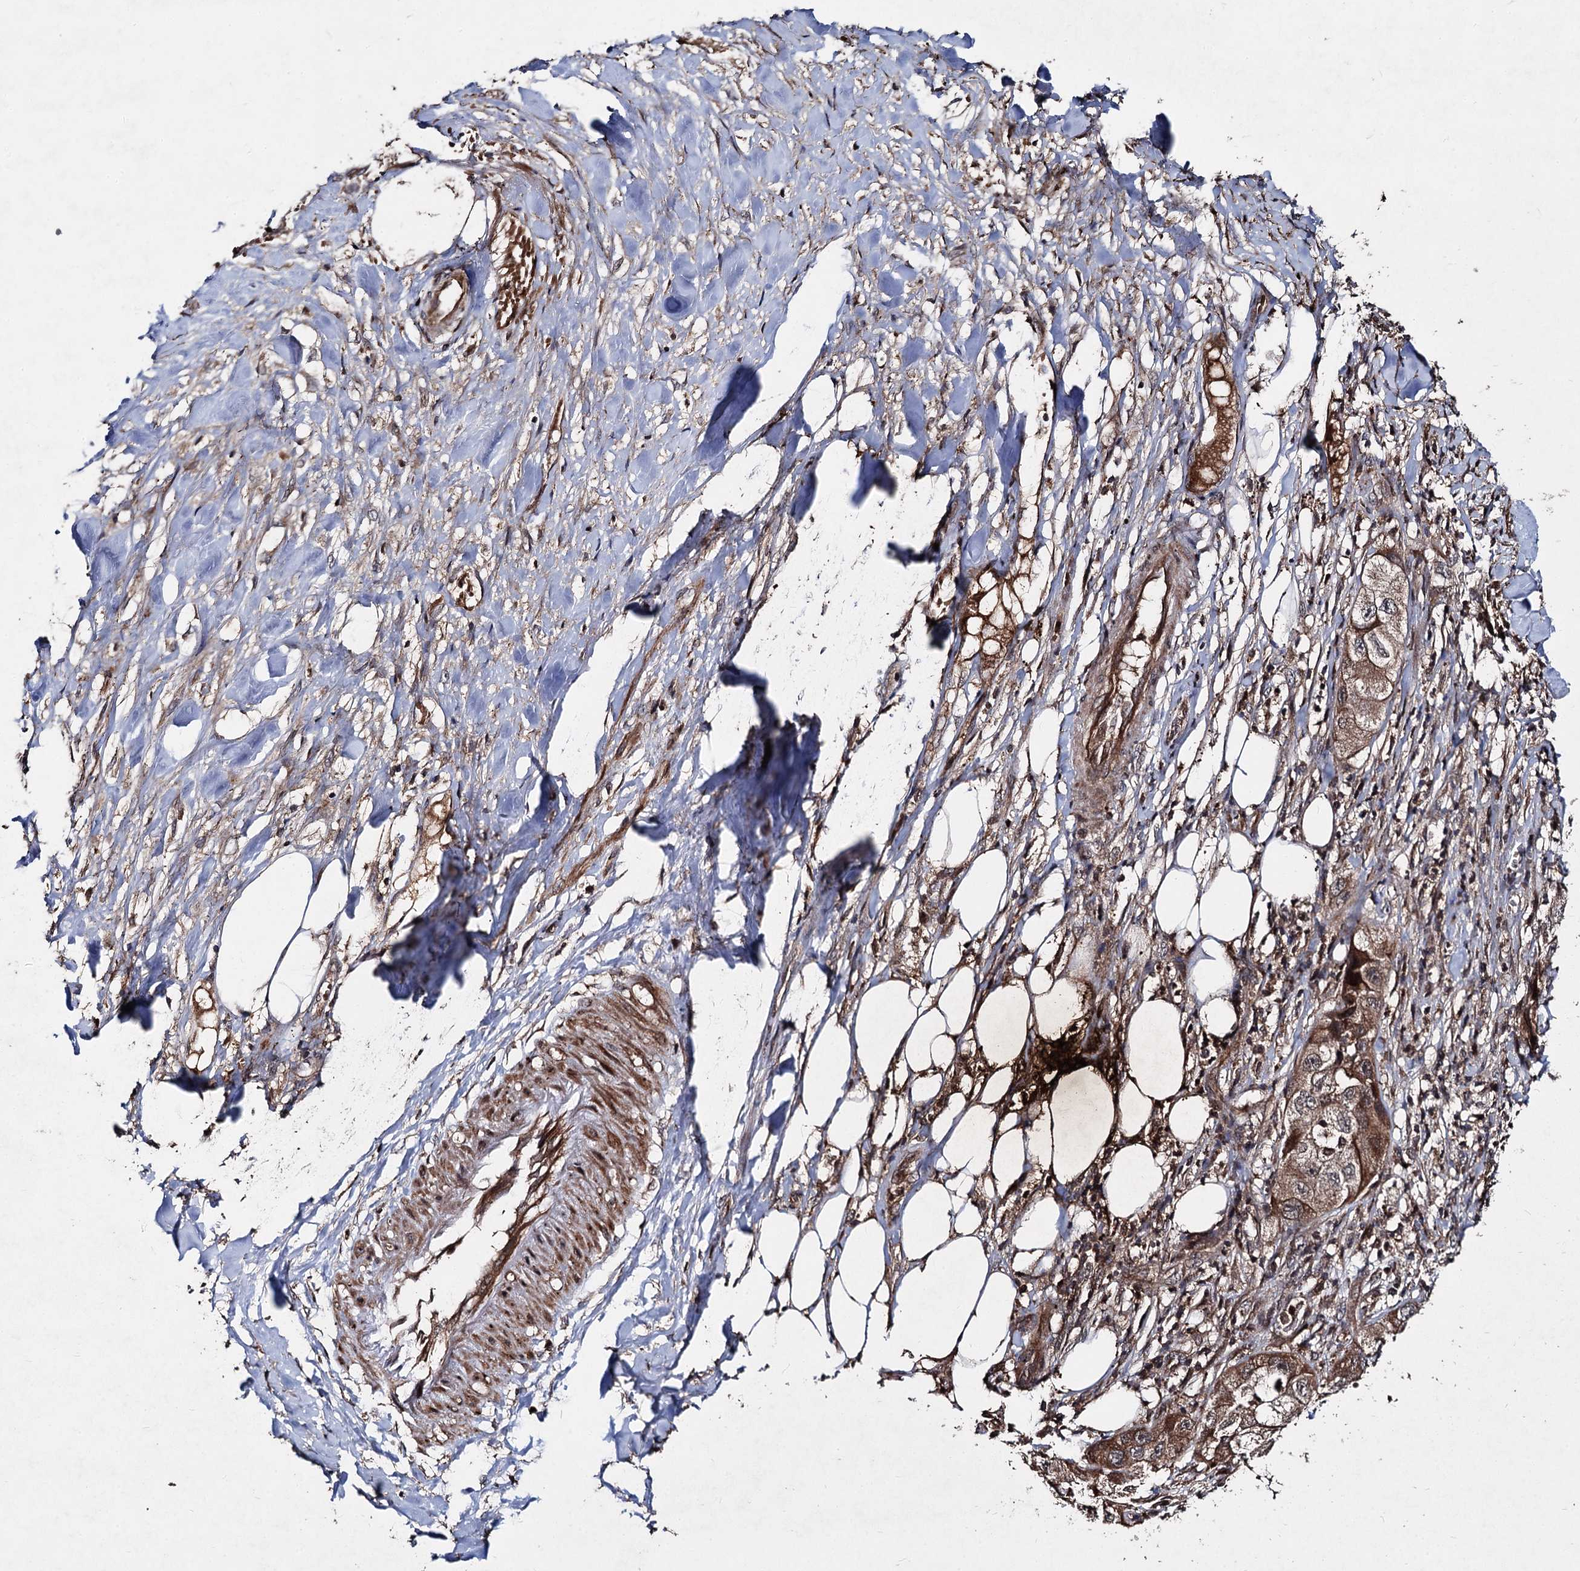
{"staining": {"intensity": "moderate", "quantity": ">75%", "location": "cytoplasmic/membranous"}, "tissue": "skin cancer", "cell_type": "Tumor cells", "image_type": "cancer", "snomed": [{"axis": "morphology", "description": "Squamous cell carcinoma, NOS"}, {"axis": "topography", "description": "Skin"}, {"axis": "topography", "description": "Subcutis"}], "caption": "Protein staining of squamous cell carcinoma (skin) tissue demonstrates moderate cytoplasmic/membranous expression in about >75% of tumor cells. The protein is stained brown, and the nuclei are stained in blue (DAB (3,3'-diaminobenzidine) IHC with brightfield microscopy, high magnification).", "gene": "BCL2L2", "patient": {"sex": "male", "age": 73}}